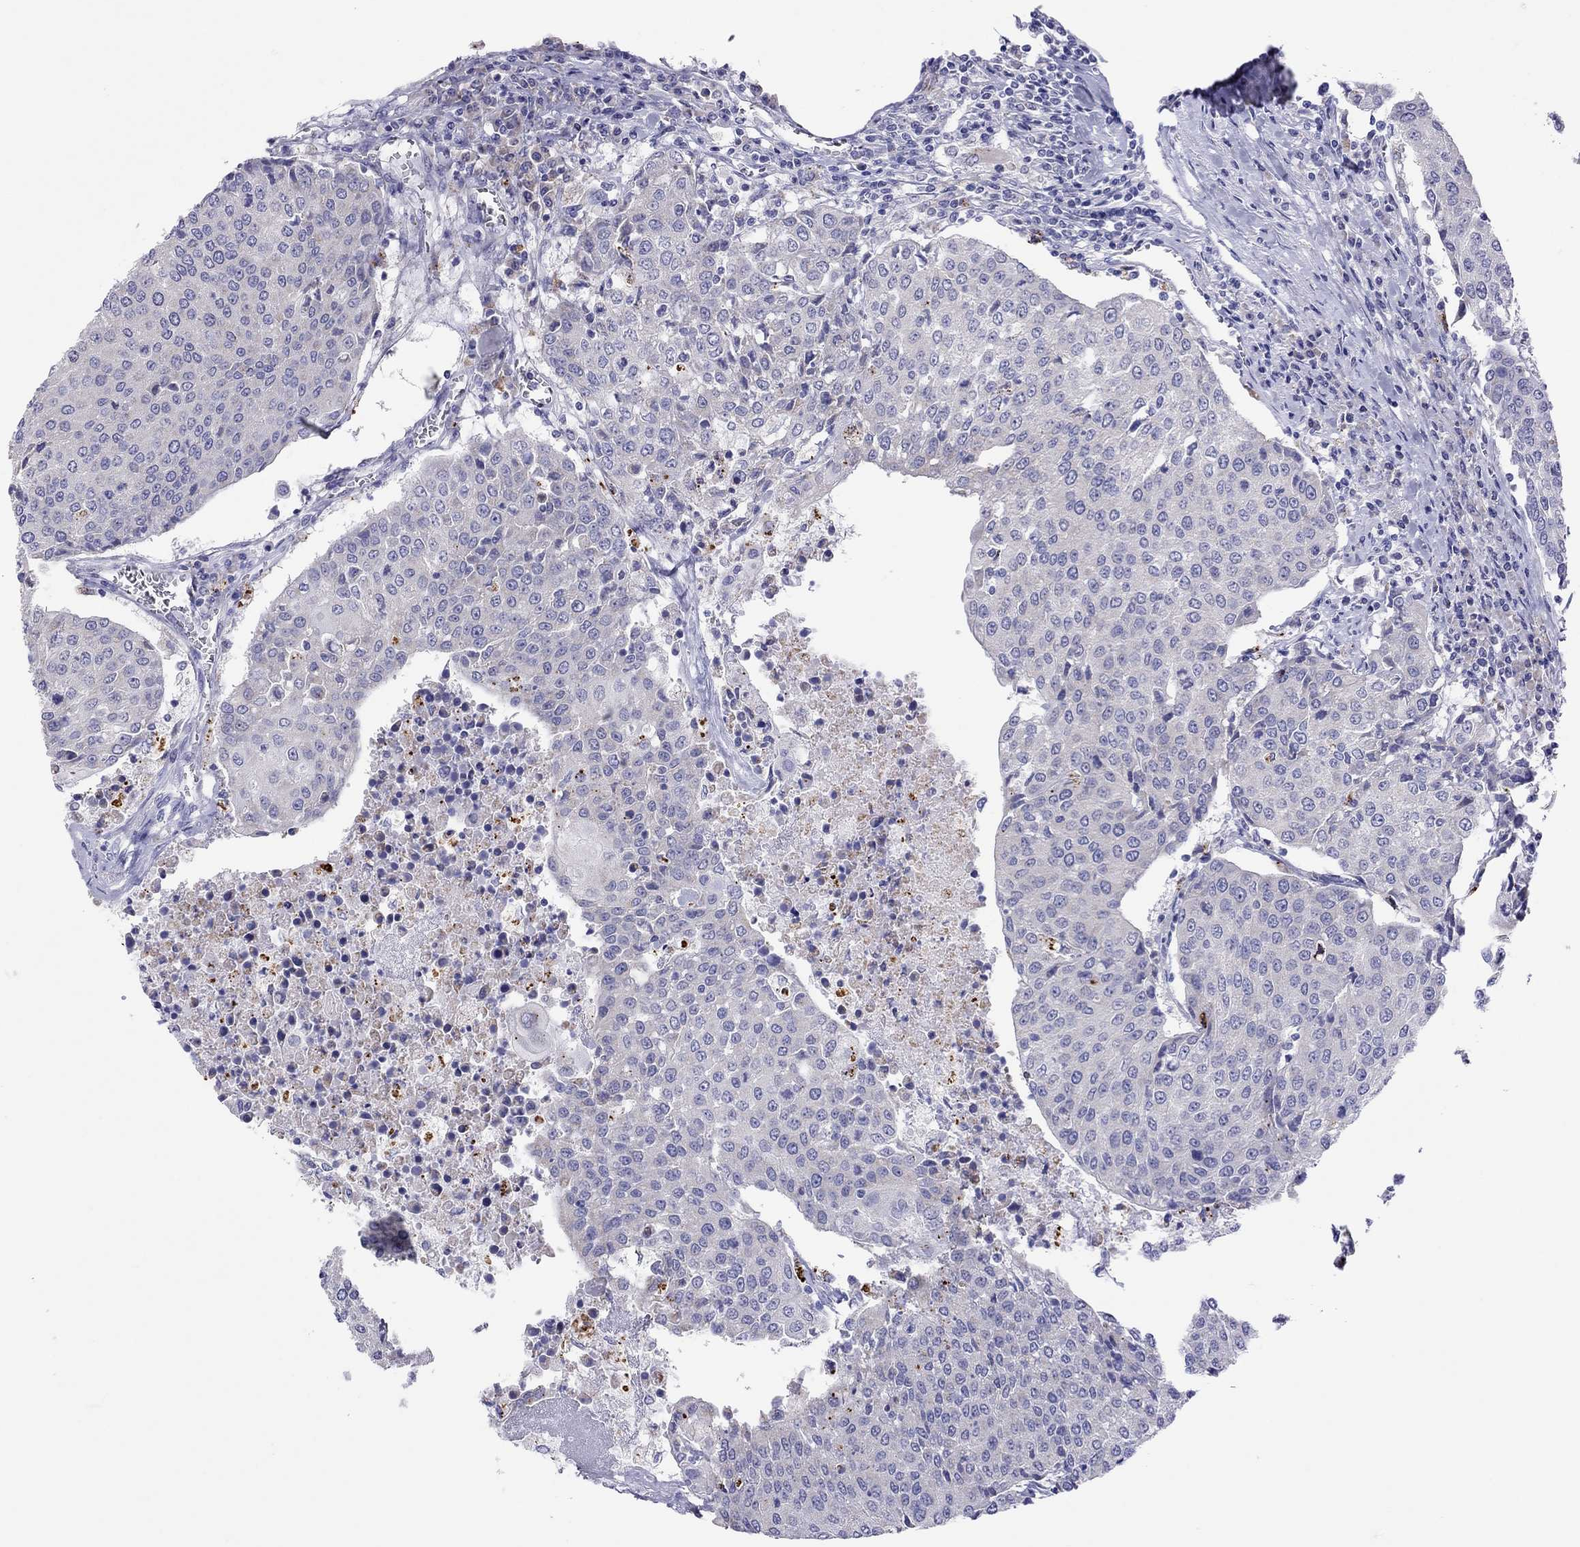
{"staining": {"intensity": "negative", "quantity": "none", "location": "none"}, "tissue": "urothelial cancer", "cell_type": "Tumor cells", "image_type": "cancer", "snomed": [{"axis": "morphology", "description": "Urothelial carcinoma, High grade"}, {"axis": "topography", "description": "Urinary bladder"}], "caption": "High magnification brightfield microscopy of urothelial carcinoma (high-grade) stained with DAB (brown) and counterstained with hematoxylin (blue): tumor cells show no significant staining. (Stains: DAB (3,3'-diaminobenzidine) immunohistochemistry (IHC) with hematoxylin counter stain, Microscopy: brightfield microscopy at high magnification).", "gene": "COL9A1", "patient": {"sex": "female", "age": 85}}